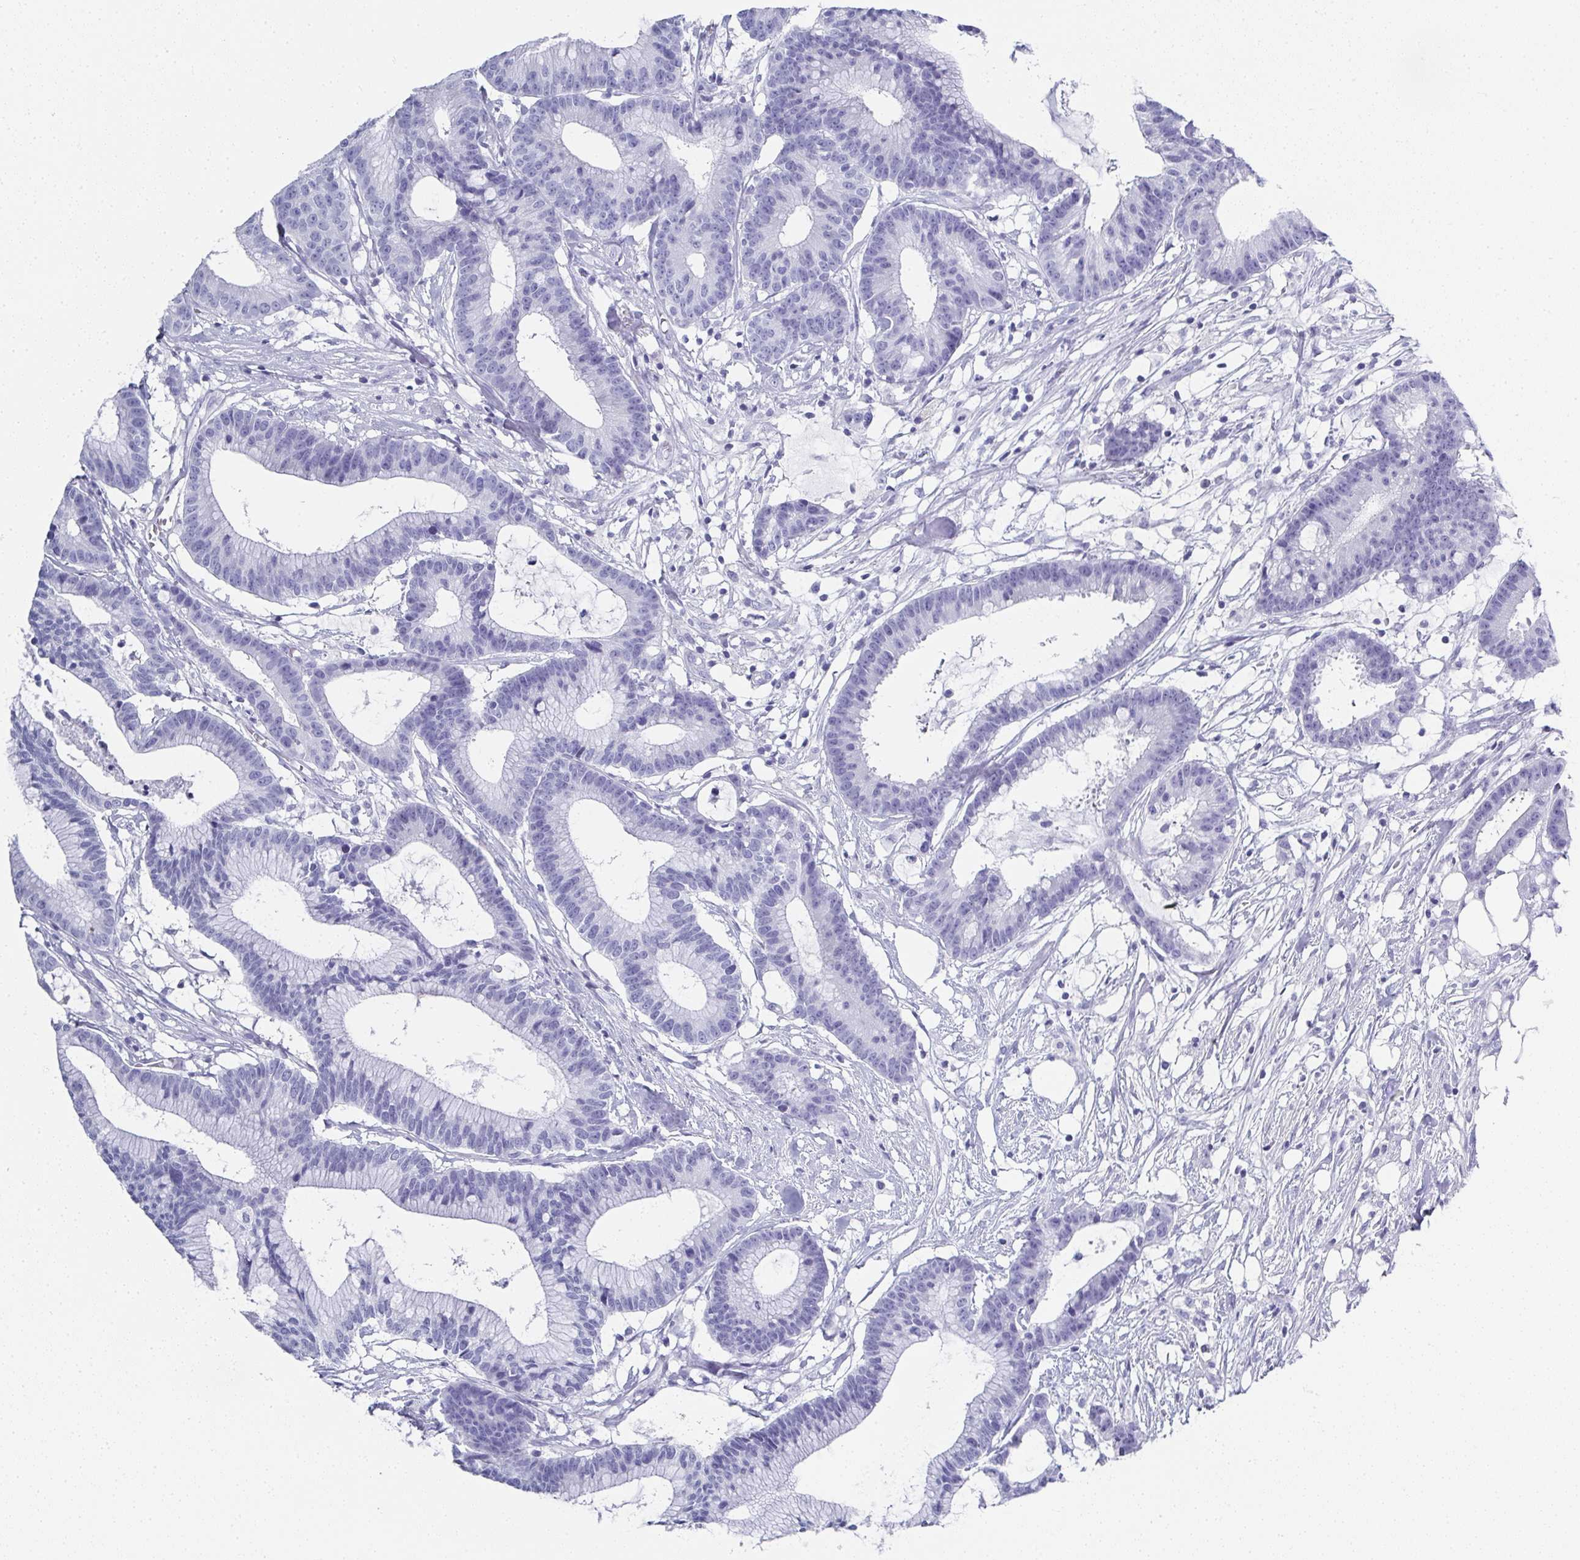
{"staining": {"intensity": "negative", "quantity": "none", "location": "none"}, "tissue": "colorectal cancer", "cell_type": "Tumor cells", "image_type": "cancer", "snomed": [{"axis": "morphology", "description": "Adenocarcinoma, NOS"}, {"axis": "topography", "description": "Colon"}], "caption": "Tumor cells show no significant expression in colorectal adenocarcinoma.", "gene": "SYCP1", "patient": {"sex": "female", "age": 78}}